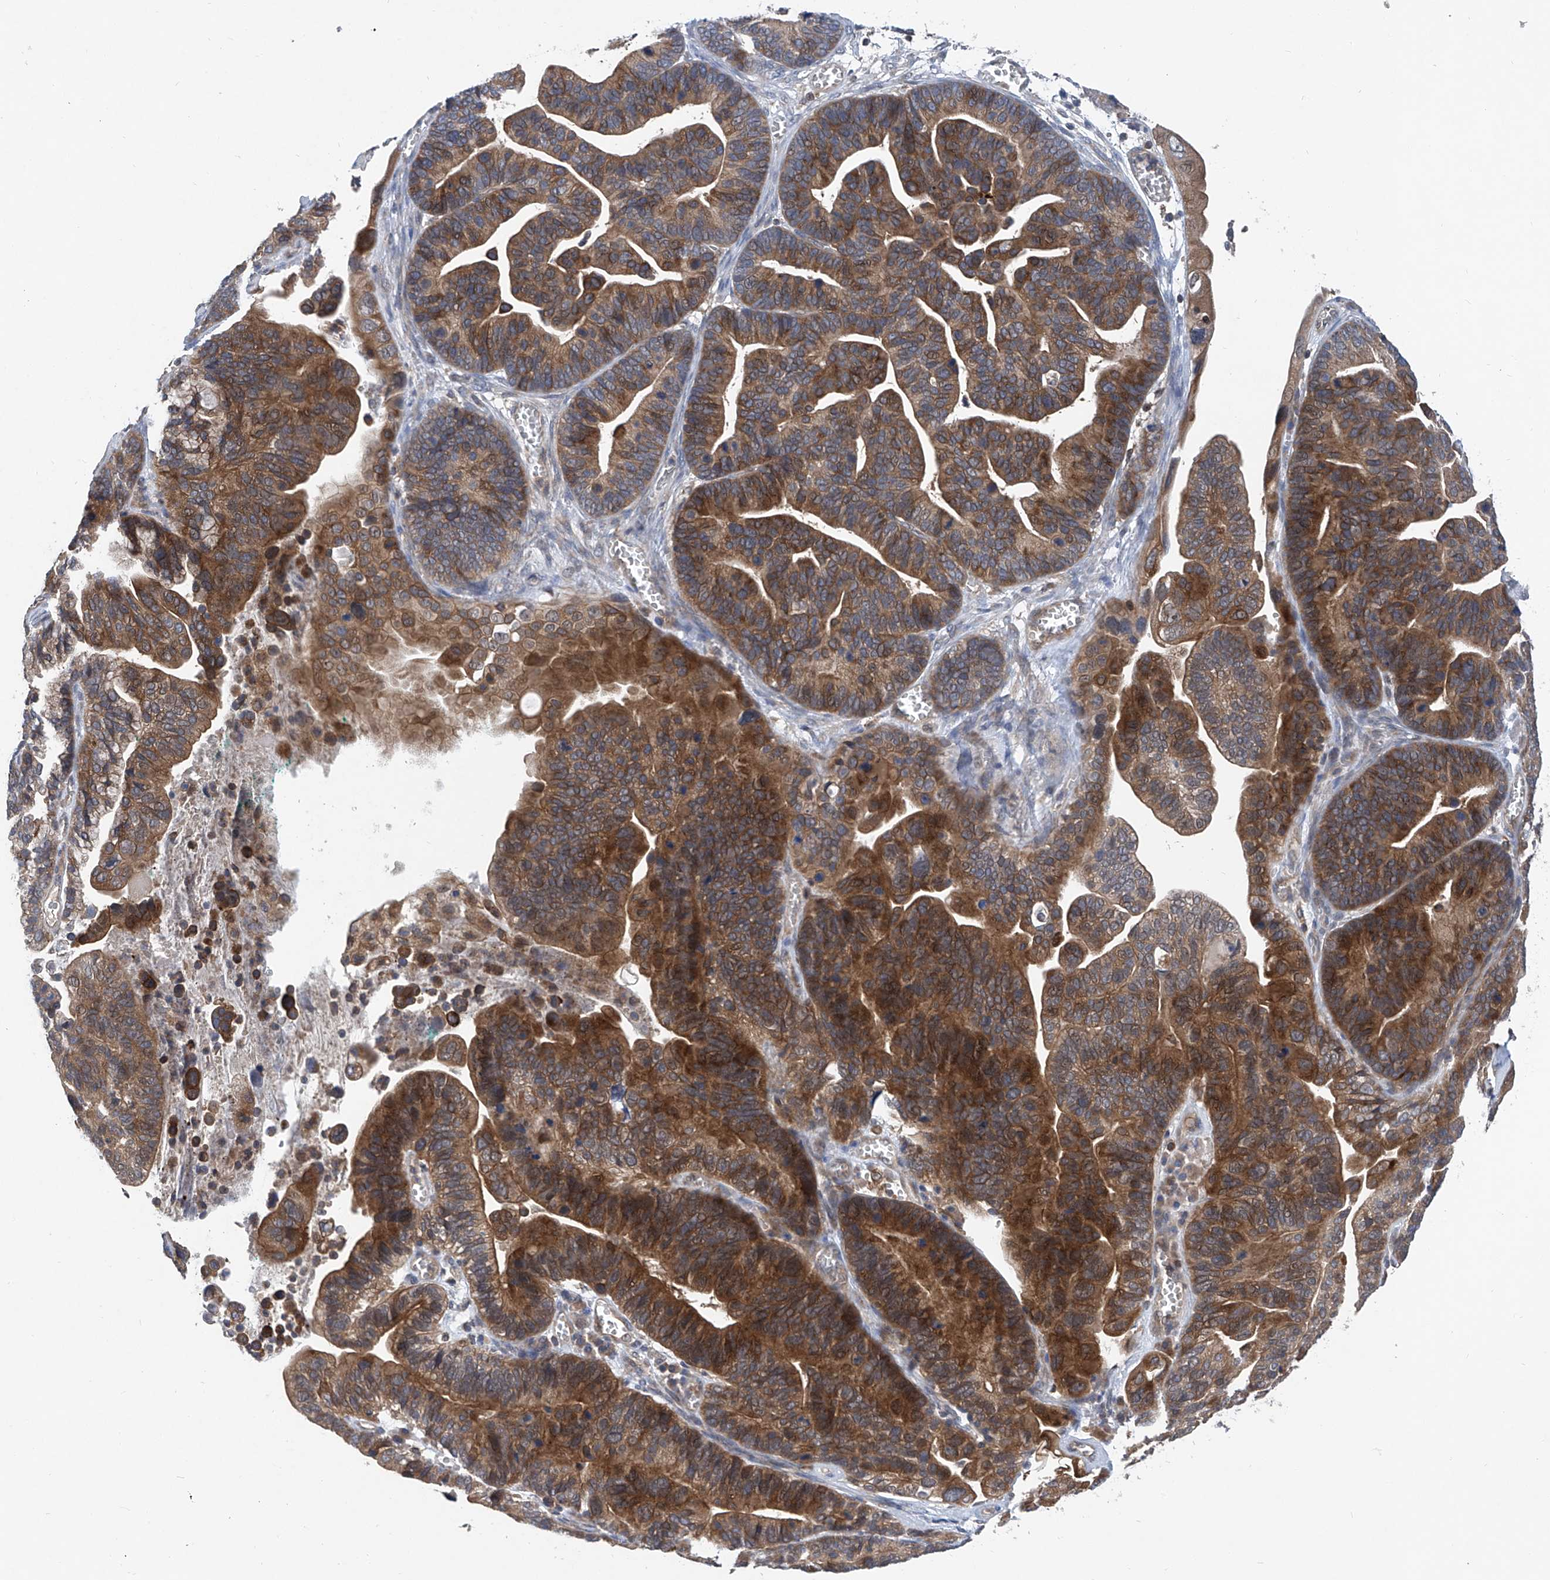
{"staining": {"intensity": "strong", "quantity": ">75%", "location": "cytoplasmic/membranous"}, "tissue": "ovarian cancer", "cell_type": "Tumor cells", "image_type": "cancer", "snomed": [{"axis": "morphology", "description": "Cystadenocarcinoma, serous, NOS"}, {"axis": "topography", "description": "Ovary"}], "caption": "An immunohistochemistry photomicrograph of tumor tissue is shown. Protein staining in brown highlights strong cytoplasmic/membranous positivity in ovarian cancer within tumor cells.", "gene": "TRIM38", "patient": {"sex": "female", "age": 56}}